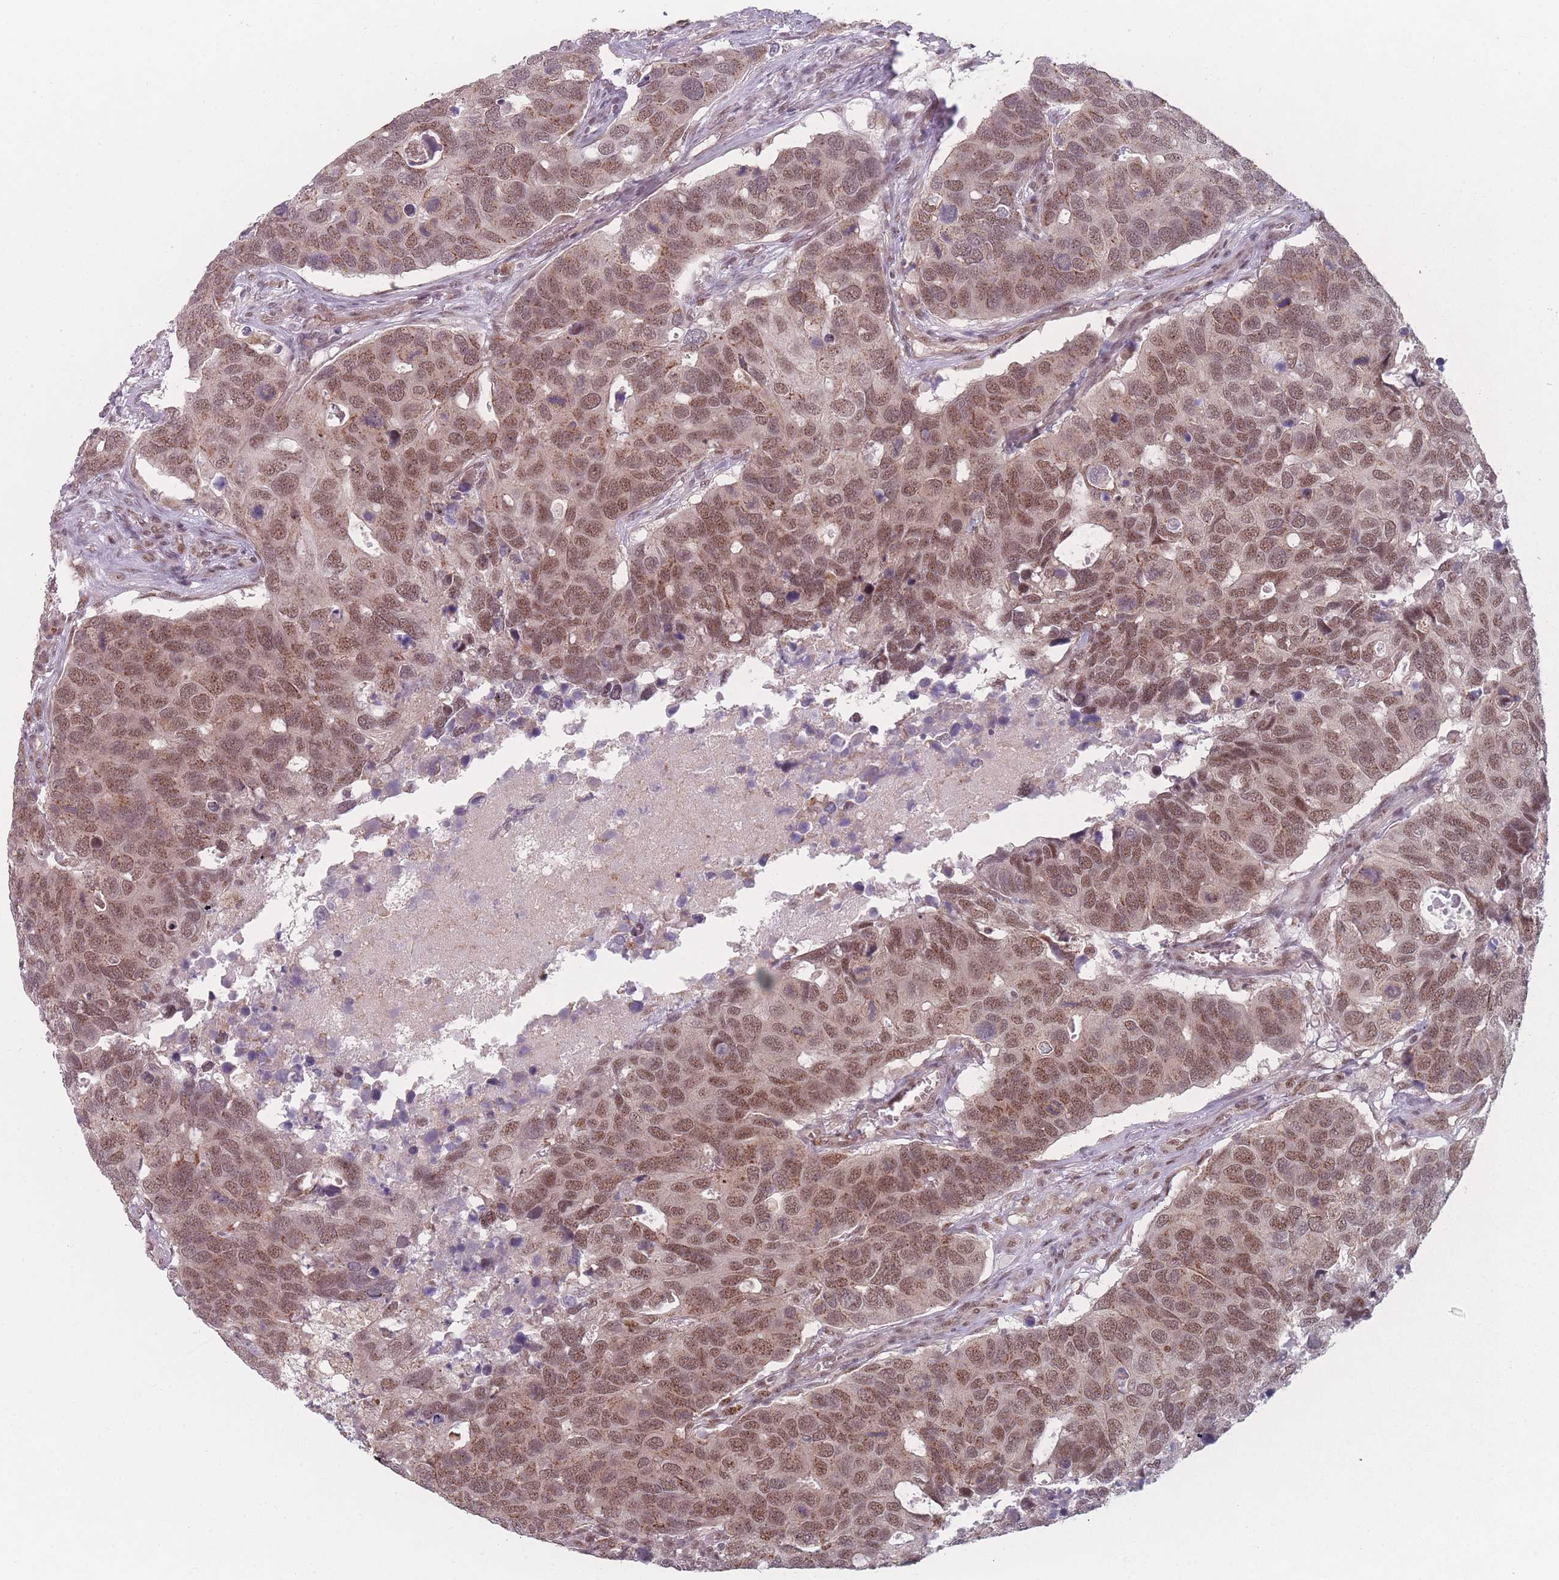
{"staining": {"intensity": "moderate", "quantity": ">75%", "location": "nuclear"}, "tissue": "breast cancer", "cell_type": "Tumor cells", "image_type": "cancer", "snomed": [{"axis": "morphology", "description": "Duct carcinoma"}, {"axis": "topography", "description": "Breast"}], "caption": "Human breast cancer stained with a brown dye demonstrates moderate nuclear positive expression in about >75% of tumor cells.", "gene": "ZC3H14", "patient": {"sex": "female", "age": 83}}